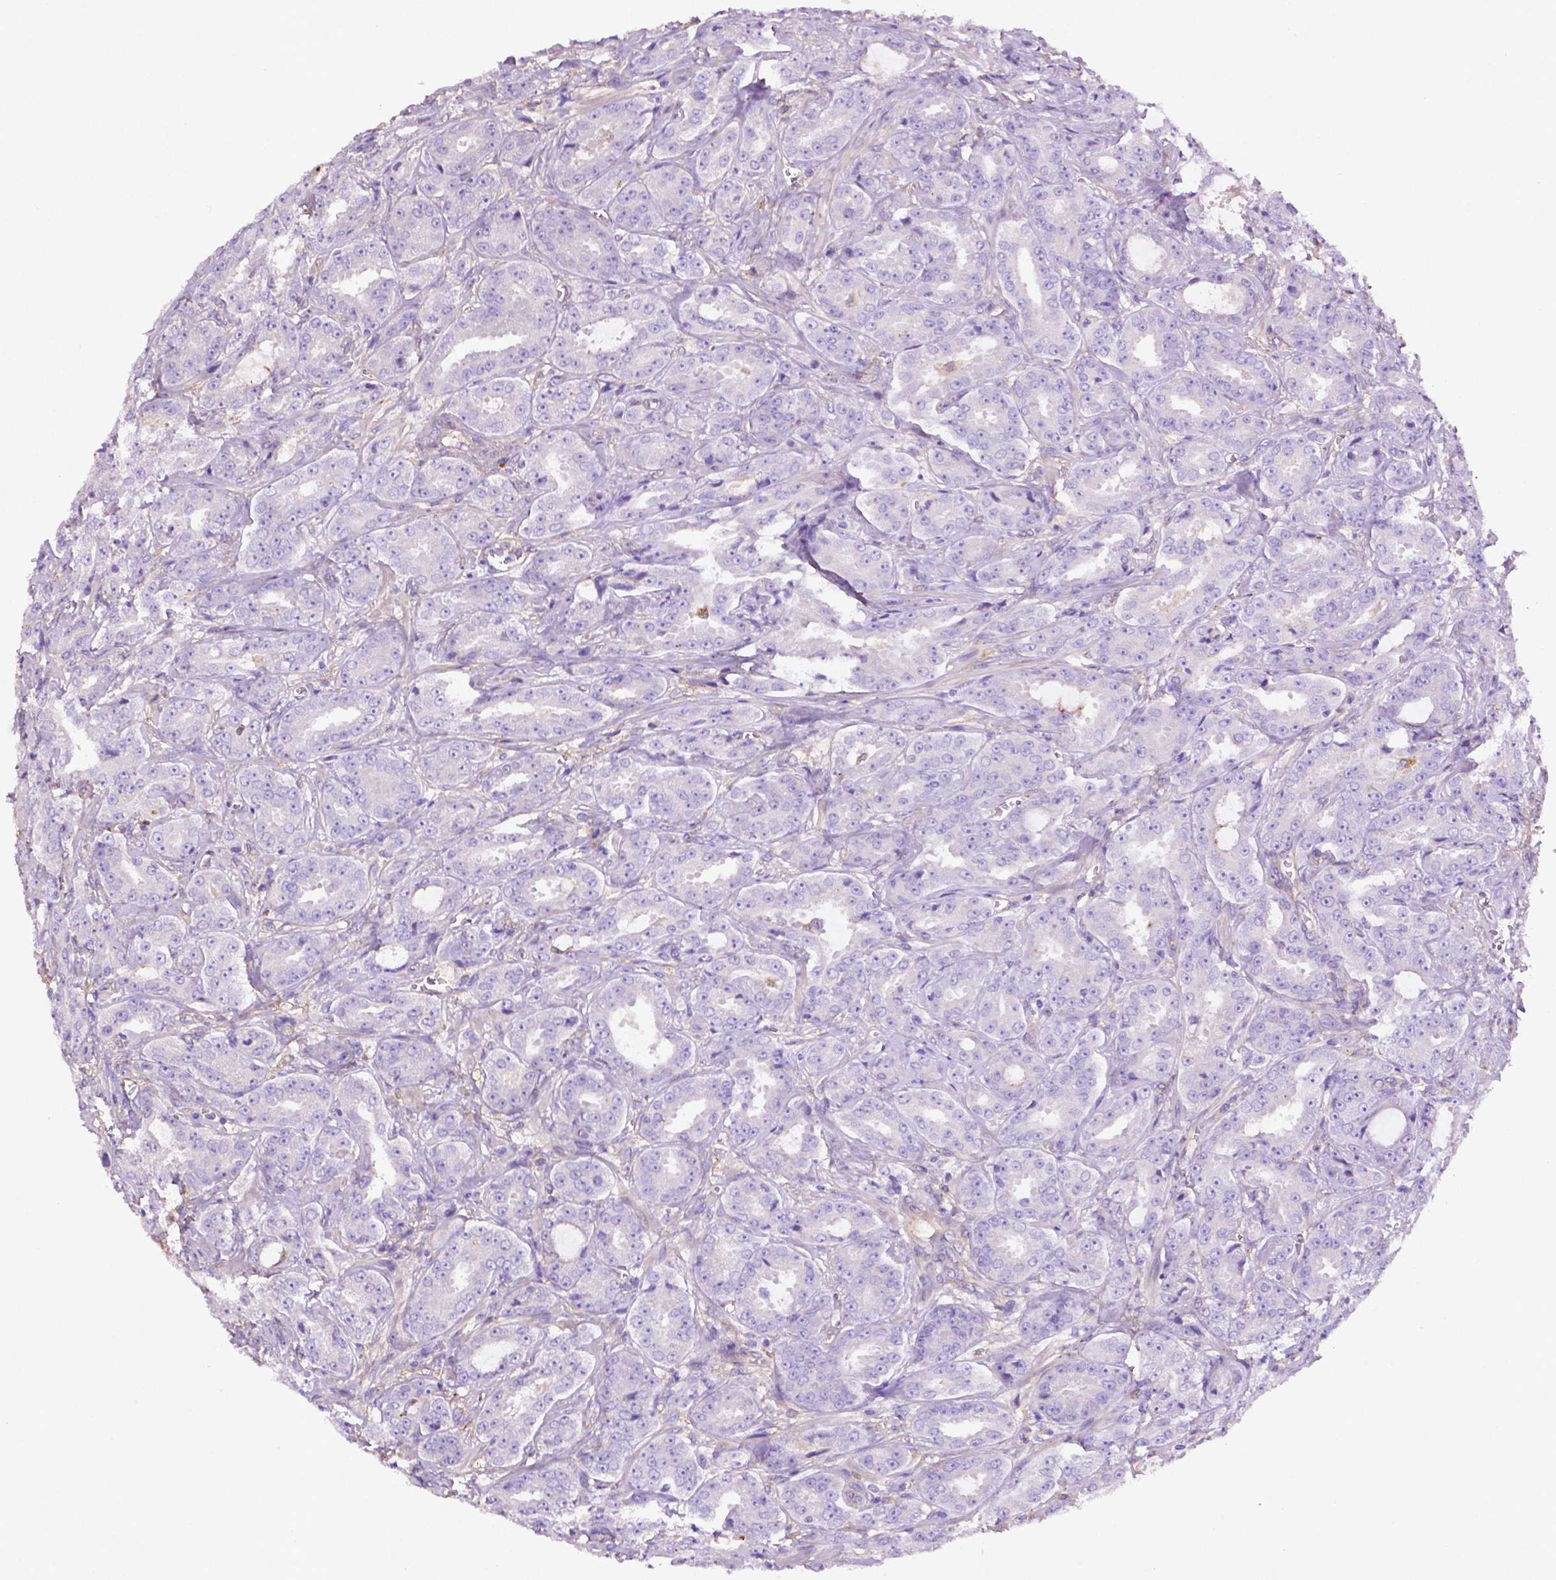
{"staining": {"intensity": "negative", "quantity": "none", "location": "none"}, "tissue": "prostate cancer", "cell_type": "Tumor cells", "image_type": "cancer", "snomed": [{"axis": "morphology", "description": "Adenocarcinoma, High grade"}, {"axis": "topography", "description": "Prostate"}], "caption": "Immunohistochemistry histopathology image of neoplastic tissue: prostate cancer (adenocarcinoma (high-grade)) stained with DAB demonstrates no significant protein staining in tumor cells.", "gene": "GDPD5", "patient": {"sex": "male", "age": 64}}